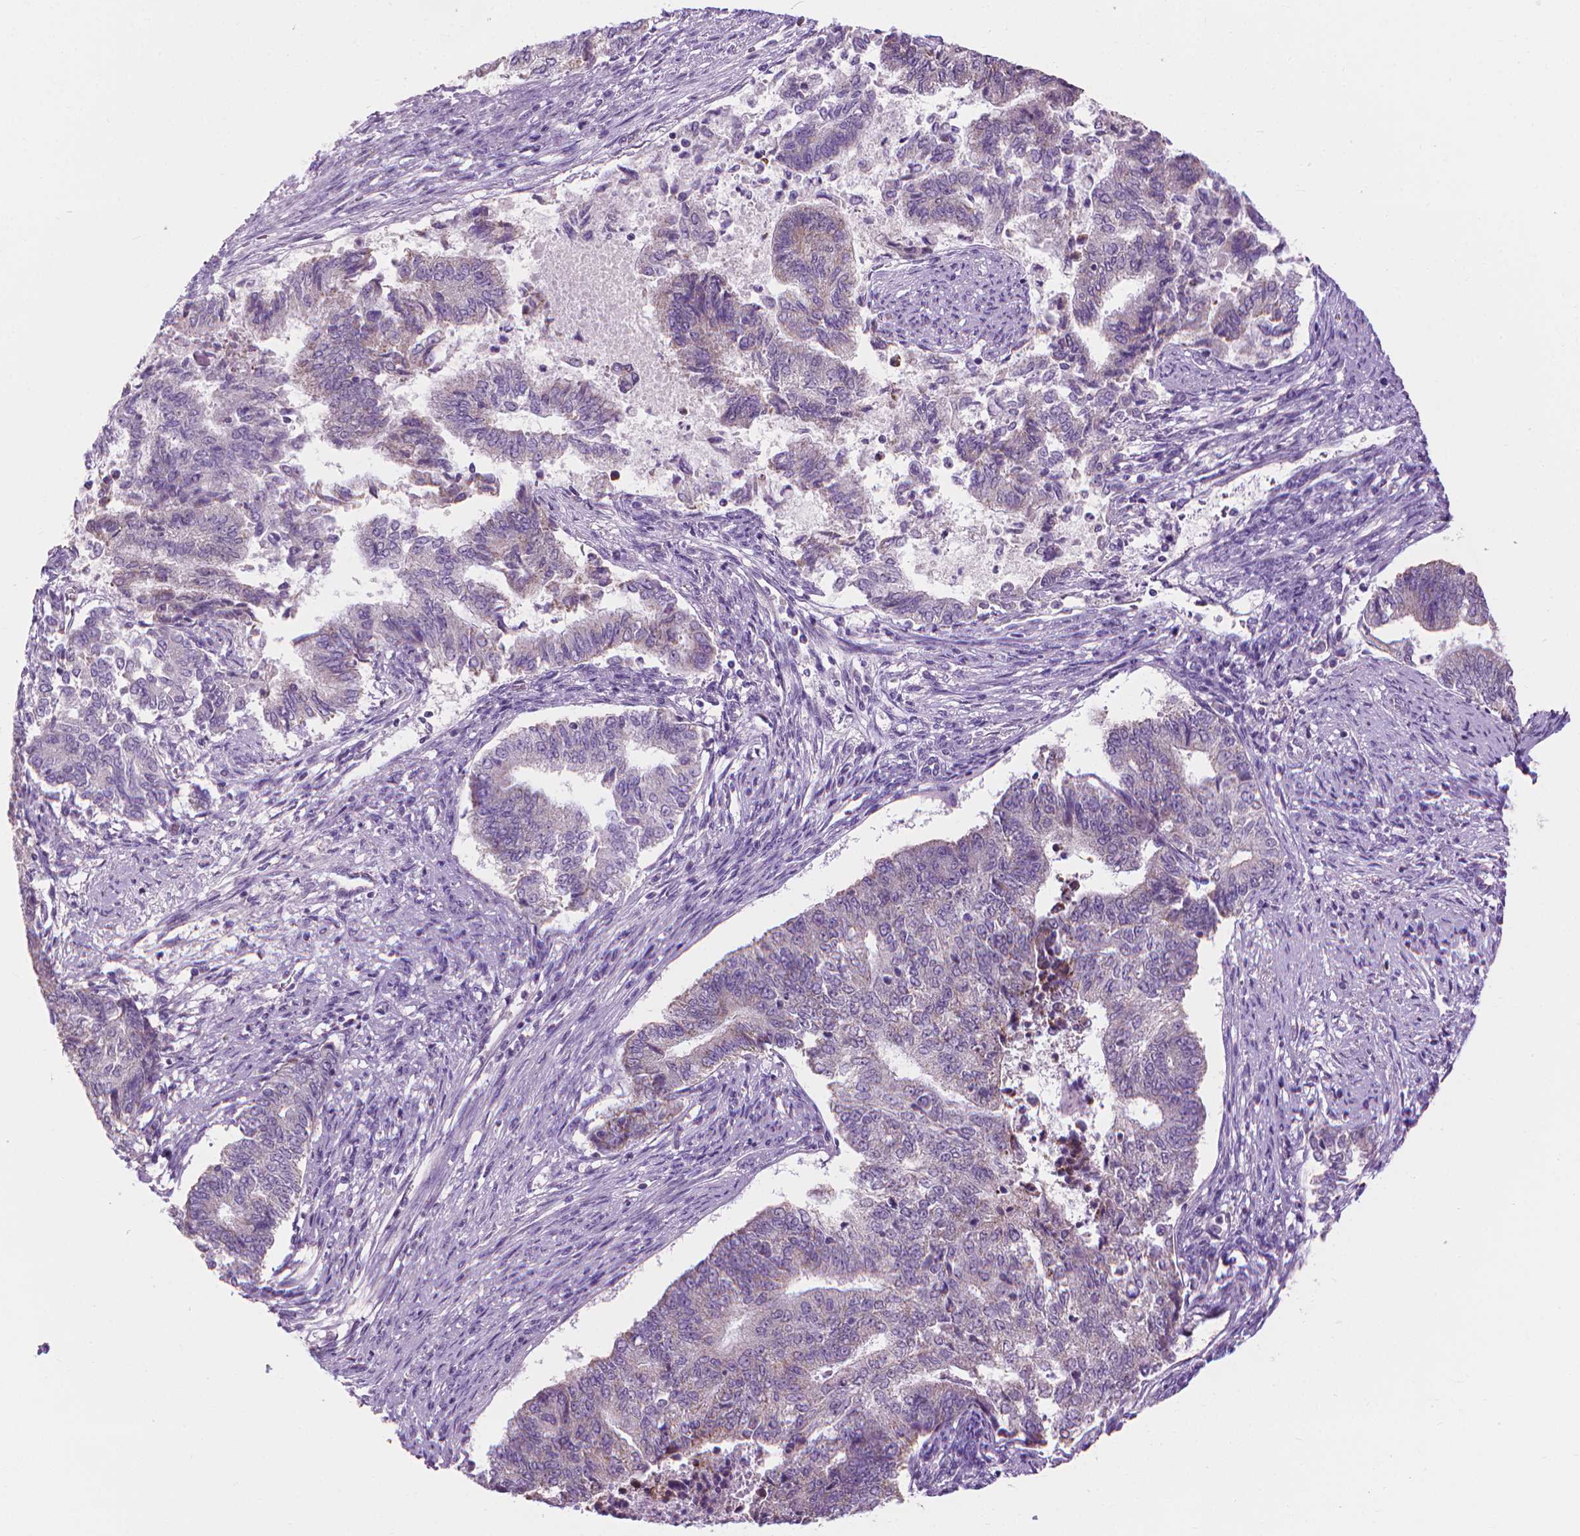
{"staining": {"intensity": "negative", "quantity": "none", "location": "none"}, "tissue": "endometrial cancer", "cell_type": "Tumor cells", "image_type": "cancer", "snomed": [{"axis": "morphology", "description": "Adenocarcinoma, NOS"}, {"axis": "topography", "description": "Endometrium"}], "caption": "The photomicrograph demonstrates no significant staining in tumor cells of endometrial cancer.", "gene": "CFAP126", "patient": {"sex": "female", "age": 65}}